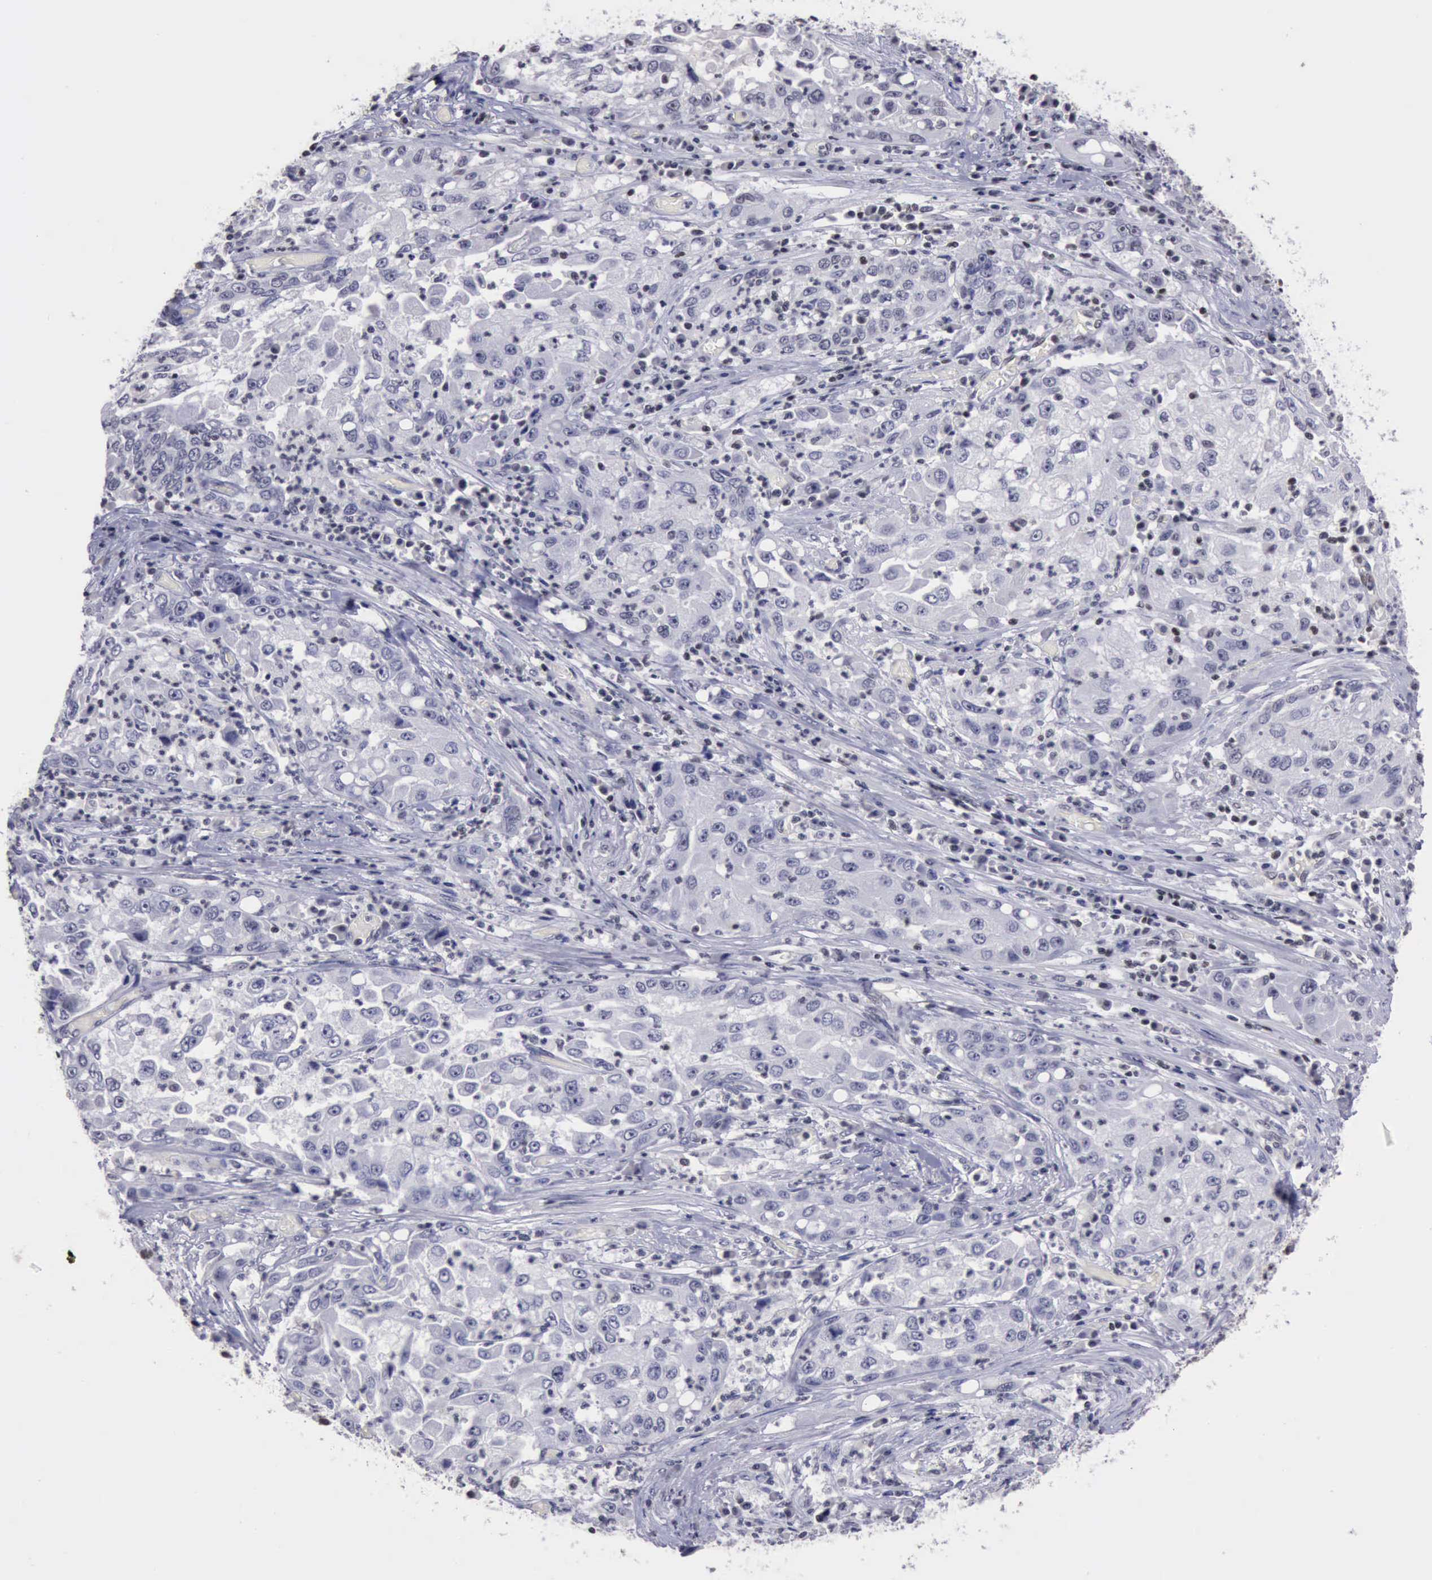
{"staining": {"intensity": "negative", "quantity": "none", "location": "none"}, "tissue": "cervical cancer", "cell_type": "Tumor cells", "image_type": "cancer", "snomed": [{"axis": "morphology", "description": "Squamous cell carcinoma, NOS"}, {"axis": "topography", "description": "Cervix"}], "caption": "Photomicrograph shows no protein expression in tumor cells of cervical cancer (squamous cell carcinoma) tissue.", "gene": "YY1", "patient": {"sex": "female", "age": 36}}